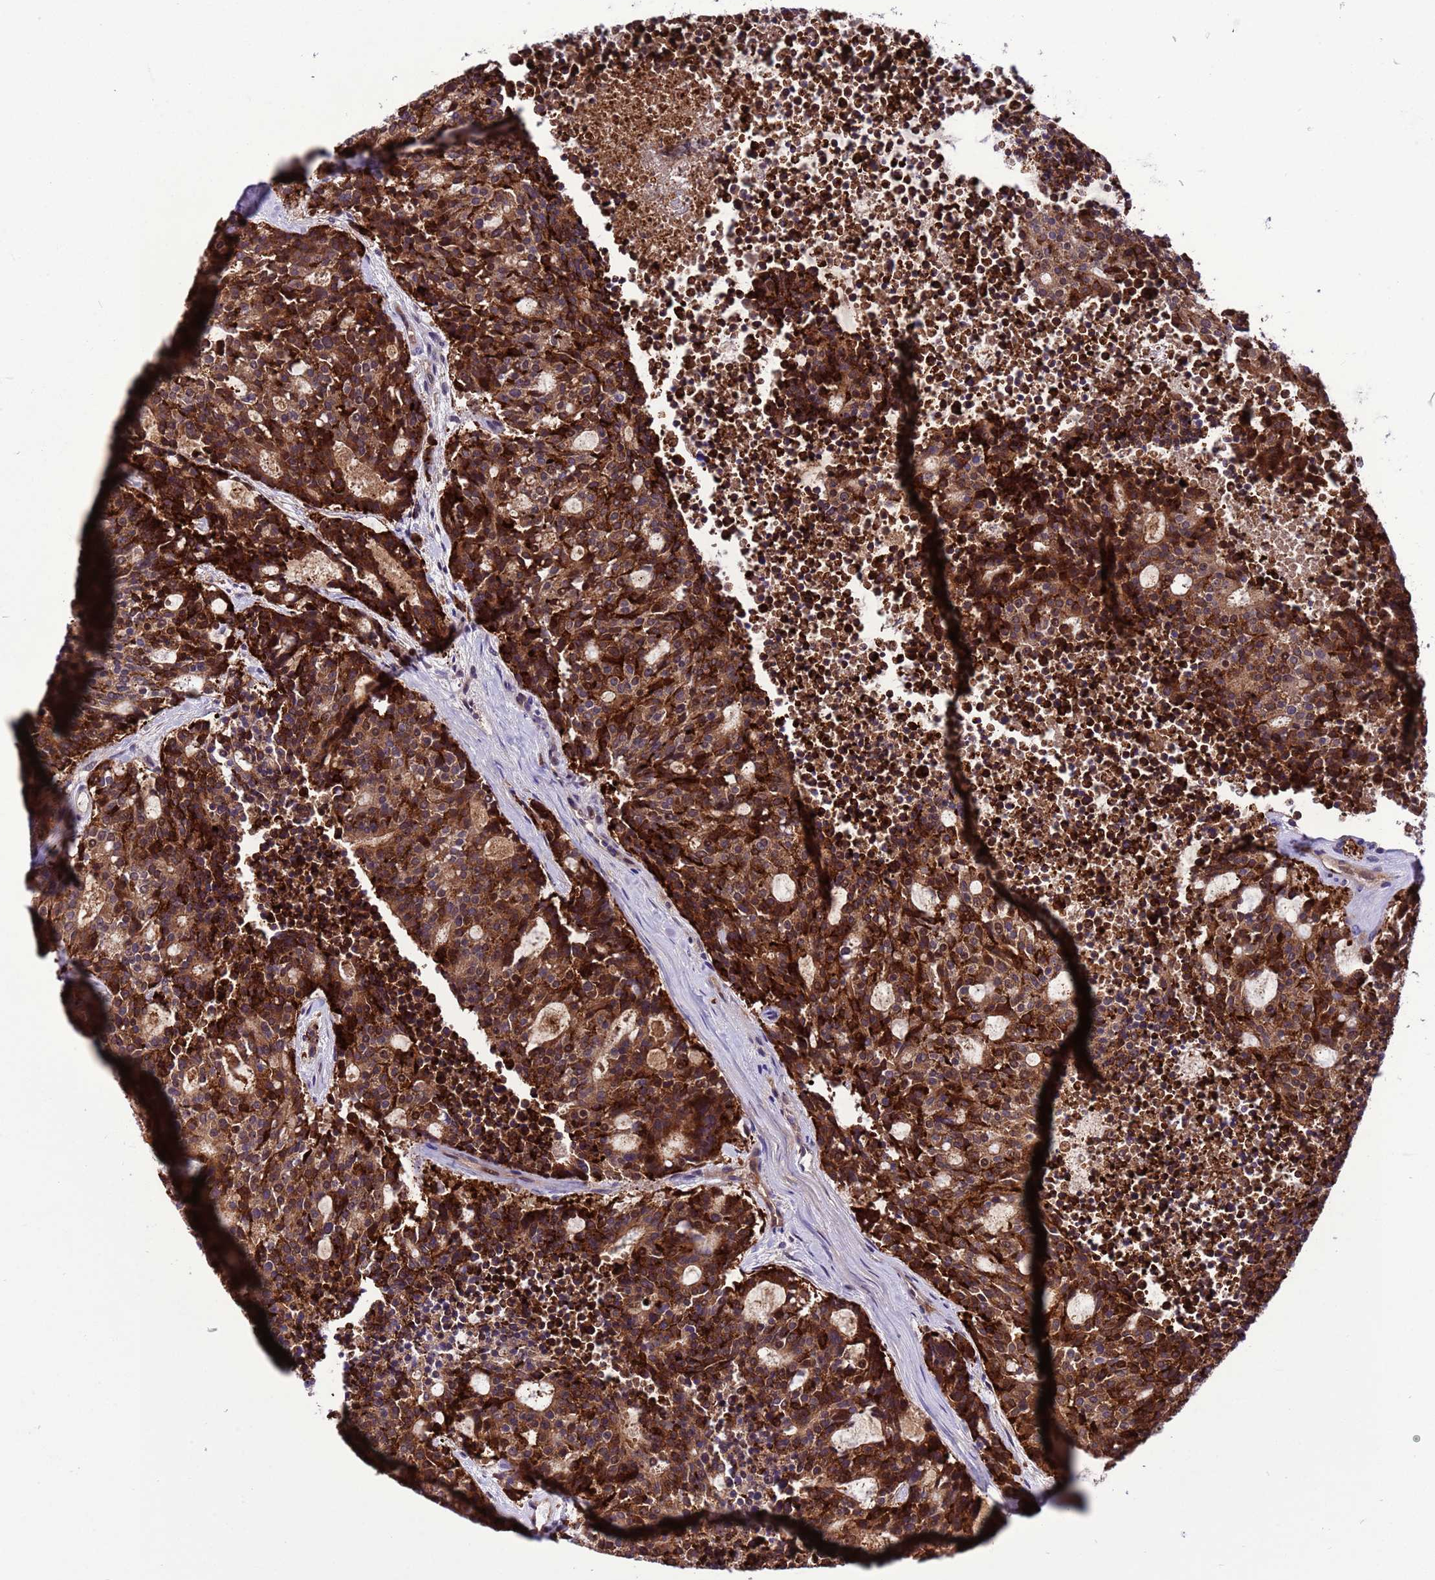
{"staining": {"intensity": "strong", "quantity": ">75%", "location": "cytoplasmic/membranous"}, "tissue": "carcinoid", "cell_type": "Tumor cells", "image_type": "cancer", "snomed": [{"axis": "morphology", "description": "Carcinoid, malignant, NOS"}, {"axis": "topography", "description": "Pancreas"}], "caption": "A brown stain shows strong cytoplasmic/membranous positivity of a protein in carcinoid tumor cells.", "gene": "RASD1", "patient": {"sex": "female", "age": 54}}